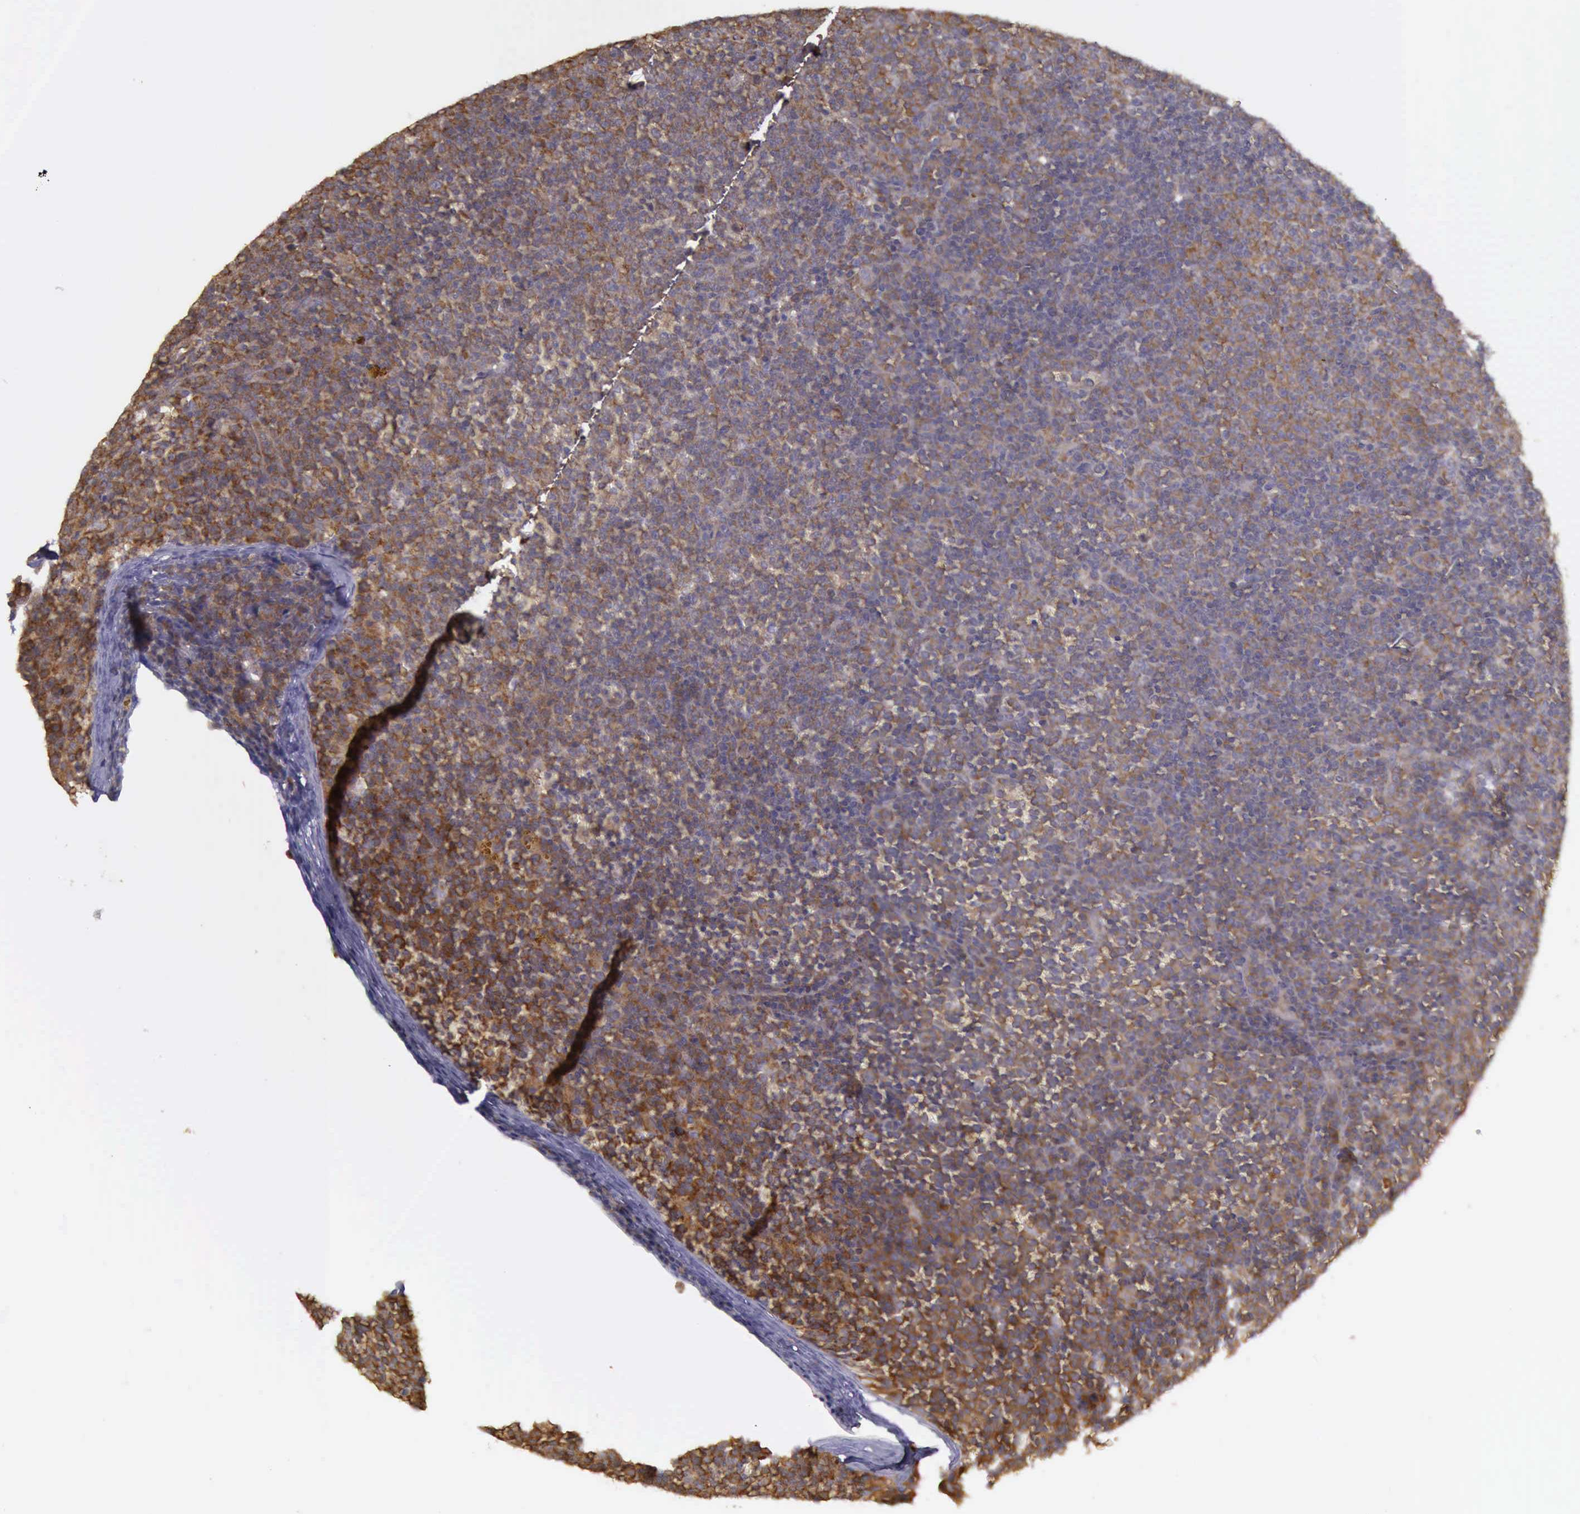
{"staining": {"intensity": "moderate", "quantity": ">75%", "location": "cytoplasmic/membranous"}, "tissue": "lymphoma", "cell_type": "Tumor cells", "image_type": "cancer", "snomed": [{"axis": "morphology", "description": "Malignant lymphoma, non-Hodgkin's type, Low grade"}, {"axis": "topography", "description": "Lymph node"}], "caption": "Low-grade malignant lymphoma, non-Hodgkin's type stained with a brown dye shows moderate cytoplasmic/membranous positive positivity in approximately >75% of tumor cells.", "gene": "EIF5", "patient": {"sex": "male", "age": 50}}